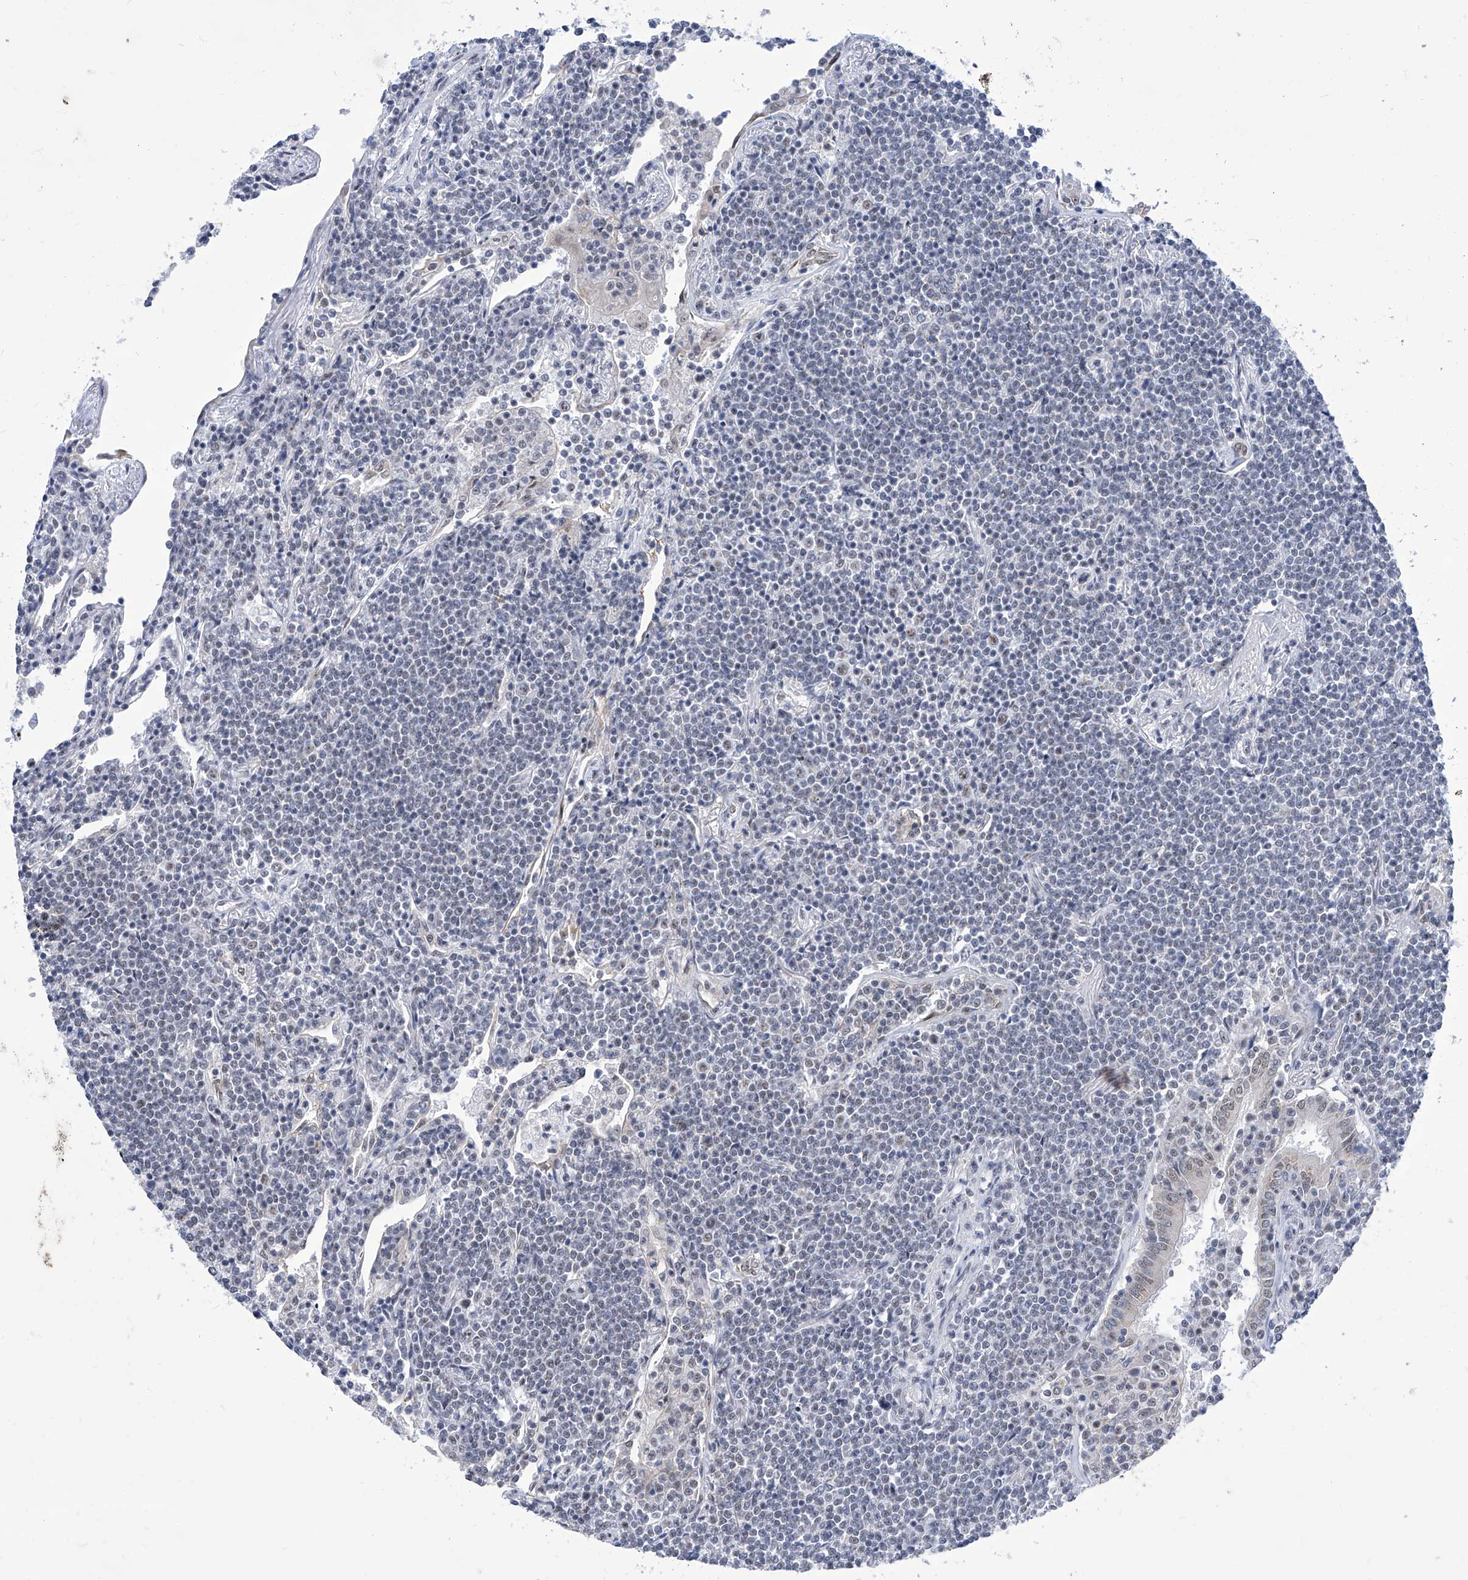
{"staining": {"intensity": "negative", "quantity": "none", "location": "none"}, "tissue": "lymphoma", "cell_type": "Tumor cells", "image_type": "cancer", "snomed": [{"axis": "morphology", "description": "Malignant lymphoma, non-Hodgkin's type, Low grade"}, {"axis": "topography", "description": "Lung"}], "caption": "High power microscopy photomicrograph of an IHC photomicrograph of low-grade malignant lymphoma, non-Hodgkin's type, revealing no significant staining in tumor cells.", "gene": "SART1", "patient": {"sex": "female", "age": 71}}